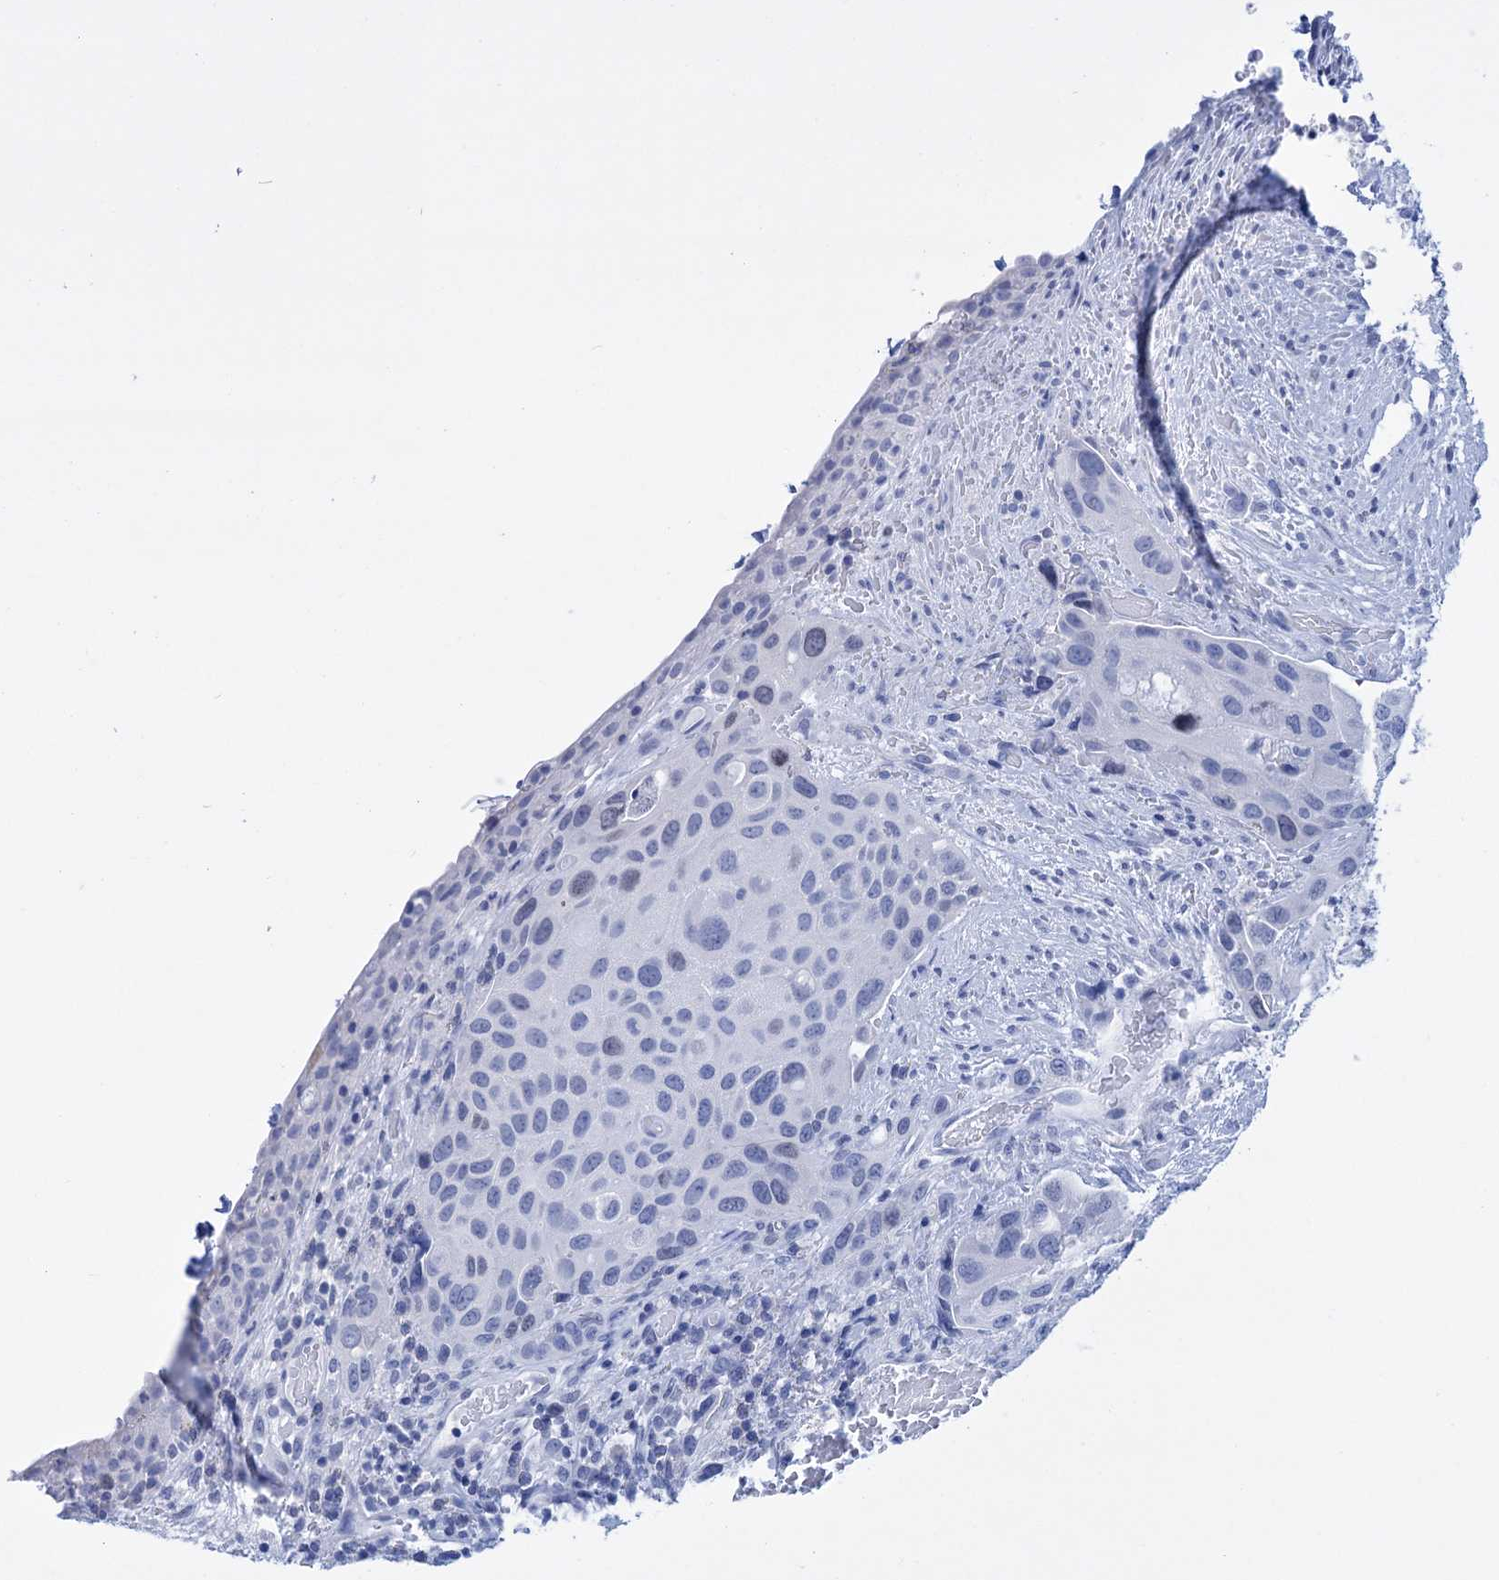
{"staining": {"intensity": "negative", "quantity": "none", "location": "none"}, "tissue": "urothelial cancer", "cell_type": "Tumor cells", "image_type": "cancer", "snomed": [{"axis": "morphology", "description": "Normal tissue, NOS"}, {"axis": "morphology", "description": "Urothelial carcinoma, High grade"}, {"axis": "topography", "description": "Vascular tissue"}, {"axis": "topography", "description": "Urinary bladder"}], "caption": "IHC image of human urothelial cancer stained for a protein (brown), which exhibits no expression in tumor cells. Brightfield microscopy of immunohistochemistry (IHC) stained with DAB (brown) and hematoxylin (blue), captured at high magnification.", "gene": "FBXW12", "patient": {"sex": "female", "age": 56}}